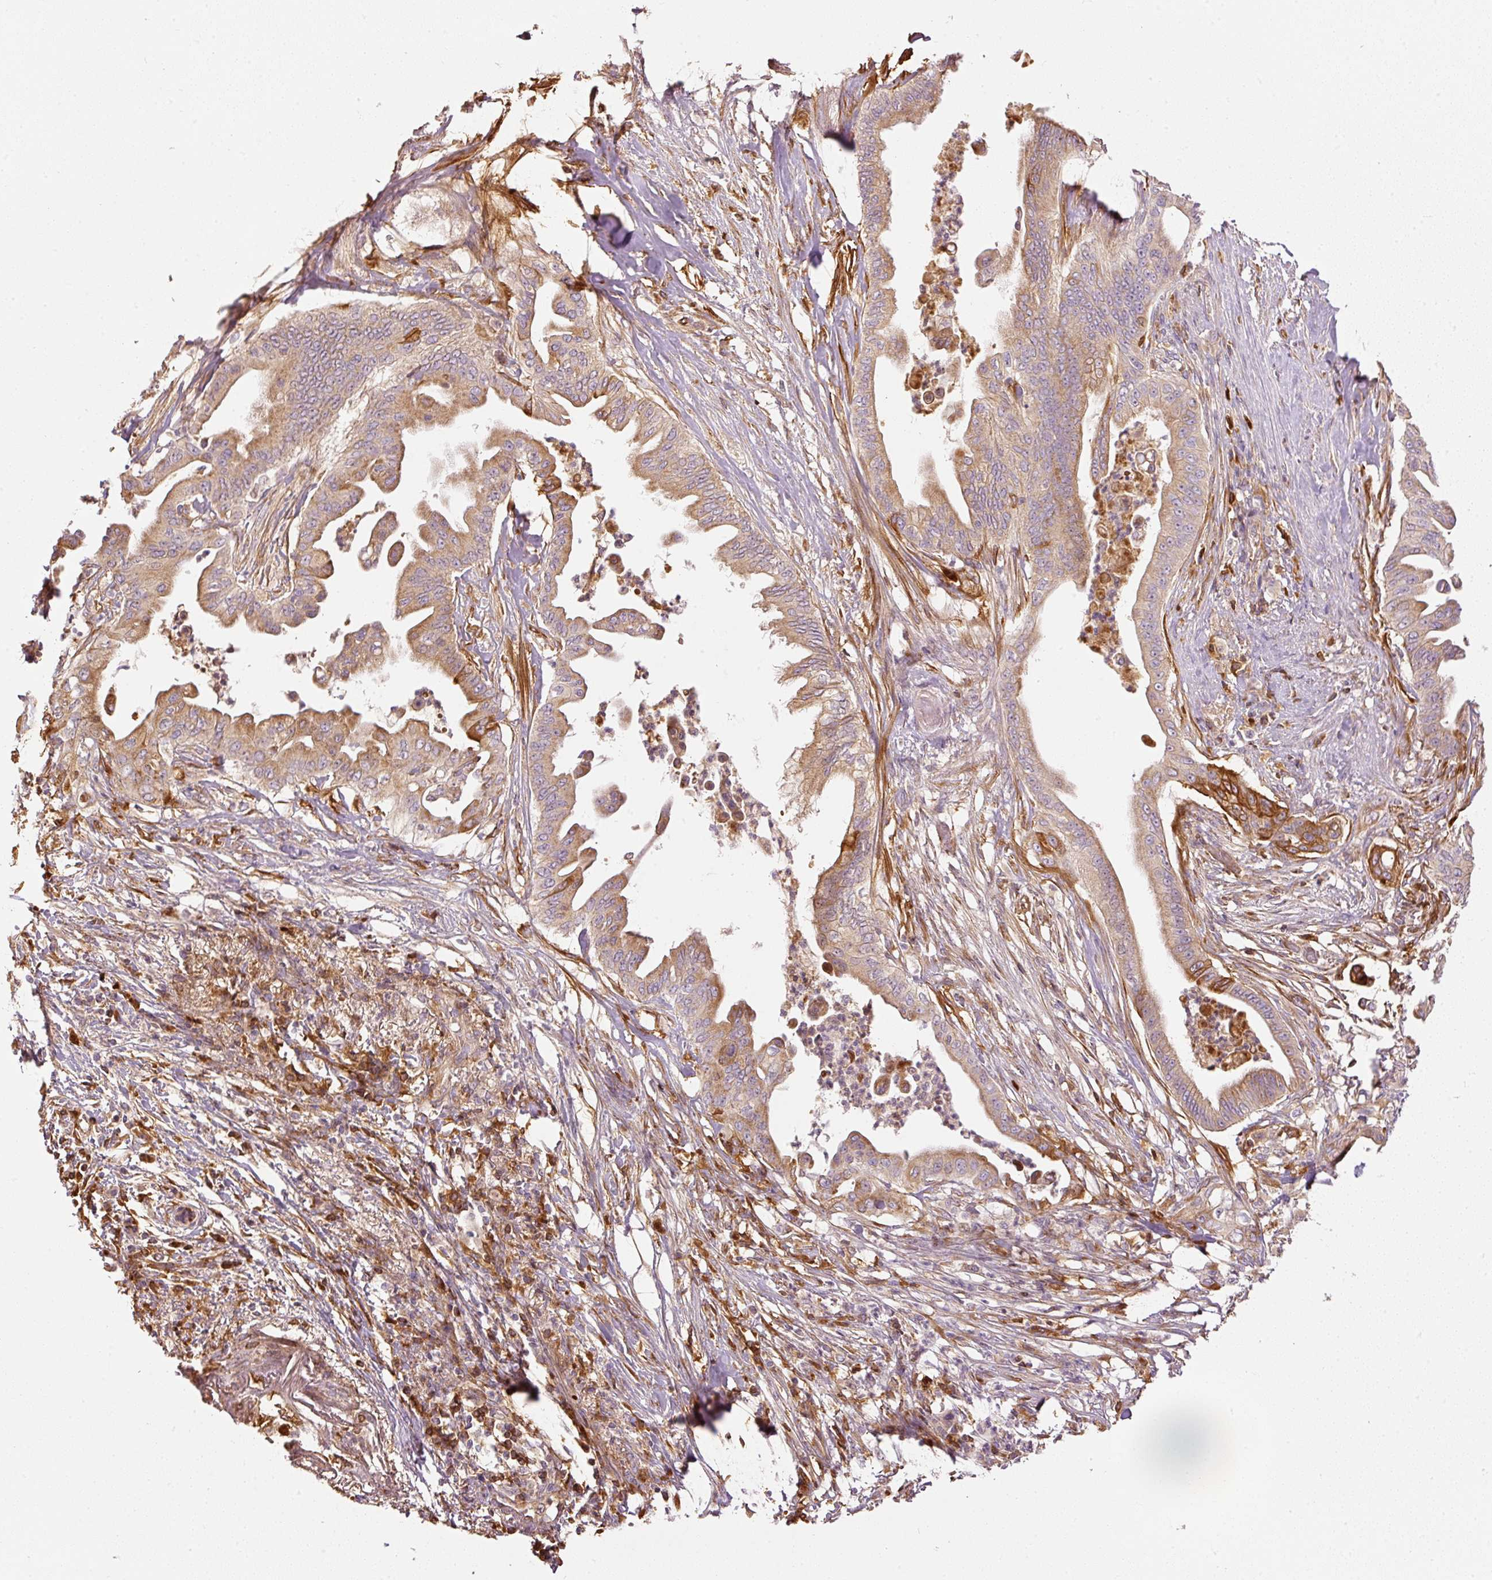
{"staining": {"intensity": "moderate", "quantity": ">75%", "location": "cytoplasmic/membranous"}, "tissue": "pancreatic cancer", "cell_type": "Tumor cells", "image_type": "cancer", "snomed": [{"axis": "morphology", "description": "Adenocarcinoma, NOS"}, {"axis": "topography", "description": "Pancreas"}], "caption": "A high-resolution histopathology image shows IHC staining of adenocarcinoma (pancreatic), which displays moderate cytoplasmic/membranous staining in approximately >75% of tumor cells. The staining was performed using DAB, with brown indicating positive protein expression. Nuclei are stained blue with hematoxylin.", "gene": "SERPING1", "patient": {"sex": "male", "age": 58}}